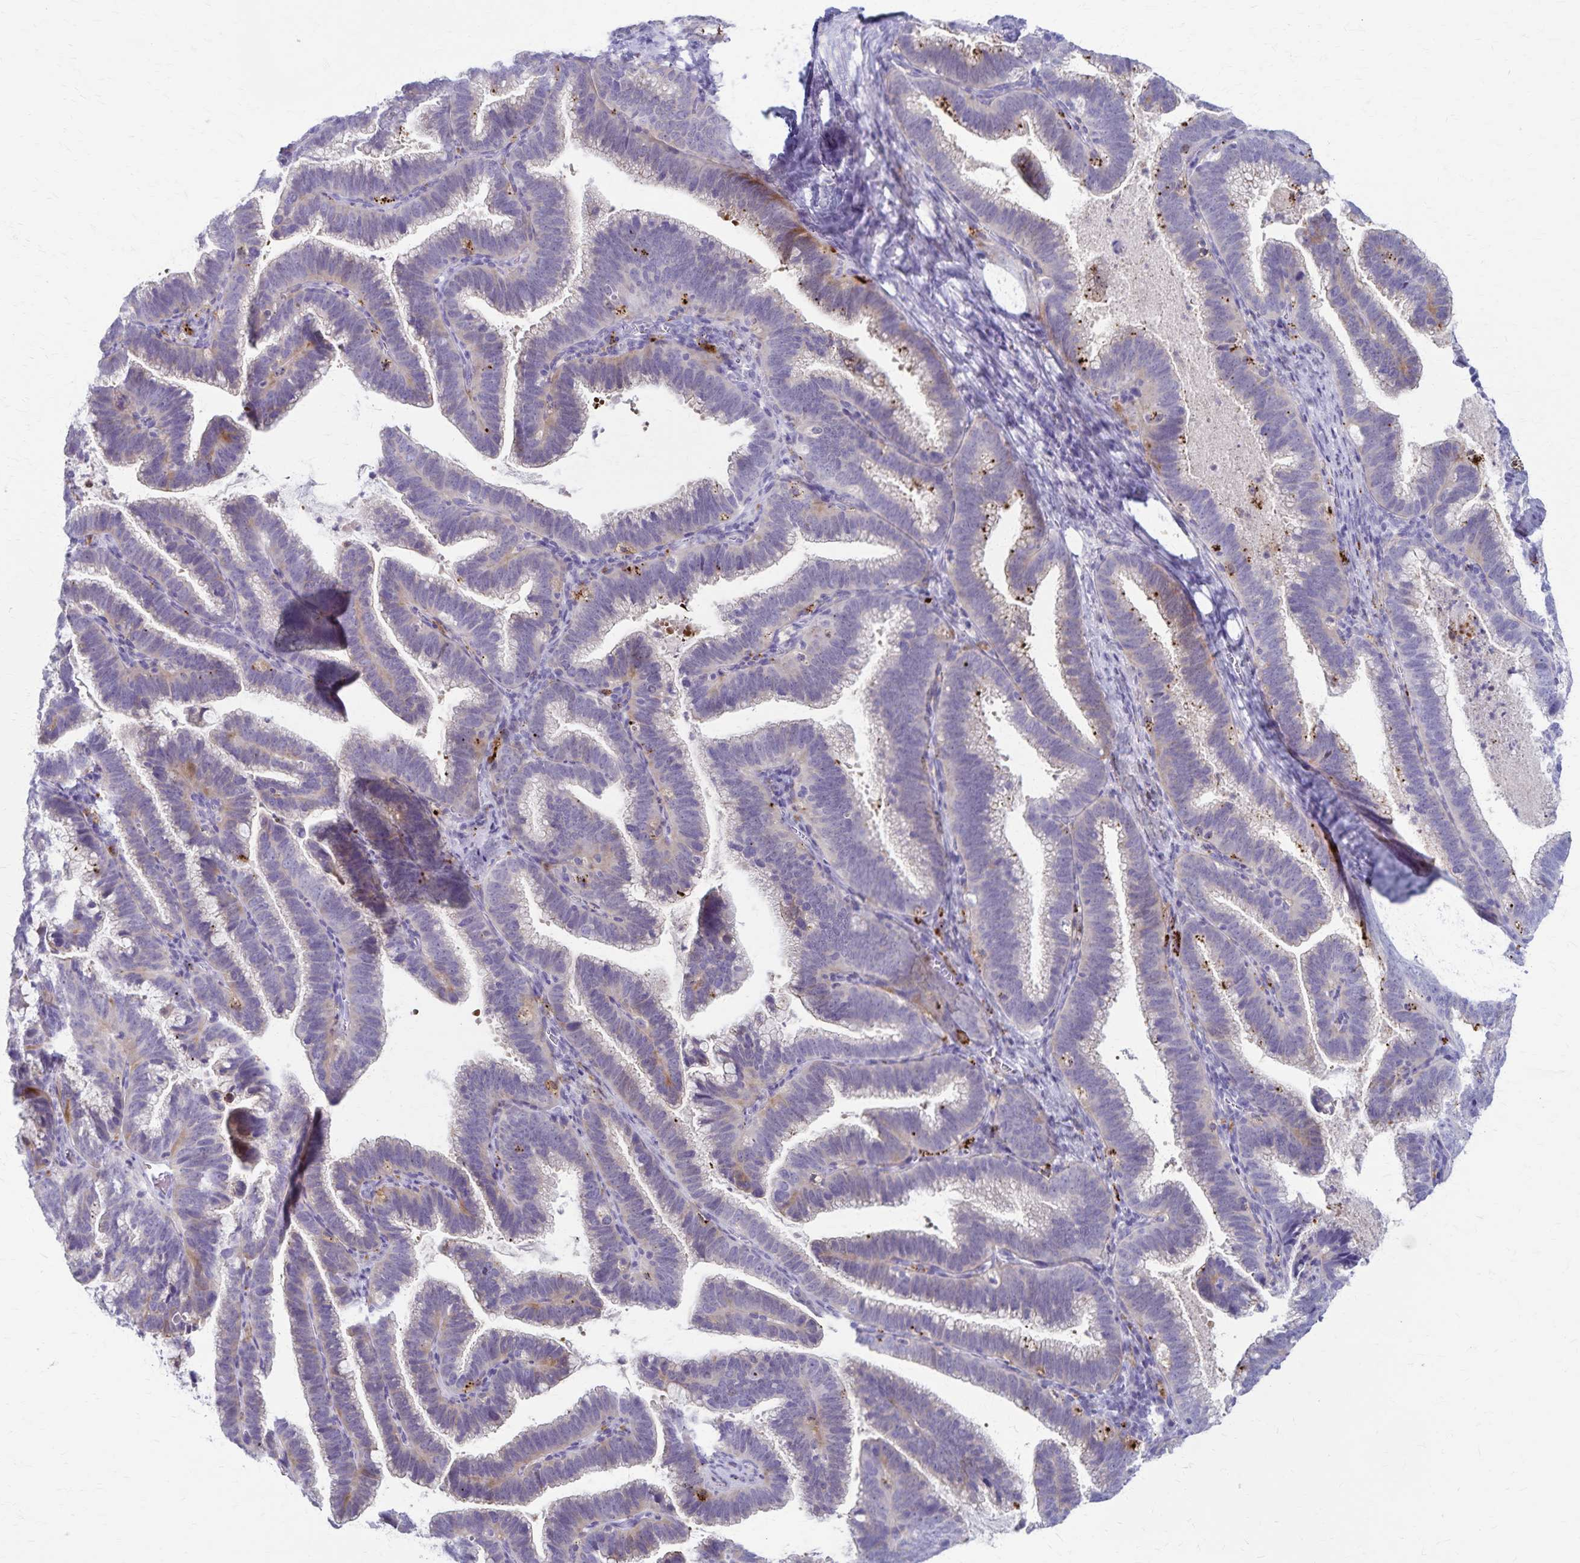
{"staining": {"intensity": "moderate", "quantity": "<25%", "location": "cytoplasmic/membranous"}, "tissue": "cervical cancer", "cell_type": "Tumor cells", "image_type": "cancer", "snomed": [{"axis": "morphology", "description": "Adenocarcinoma, NOS"}, {"axis": "topography", "description": "Cervix"}], "caption": "DAB immunohistochemical staining of adenocarcinoma (cervical) reveals moderate cytoplasmic/membranous protein positivity in about <25% of tumor cells.", "gene": "TMEM60", "patient": {"sex": "female", "age": 61}}